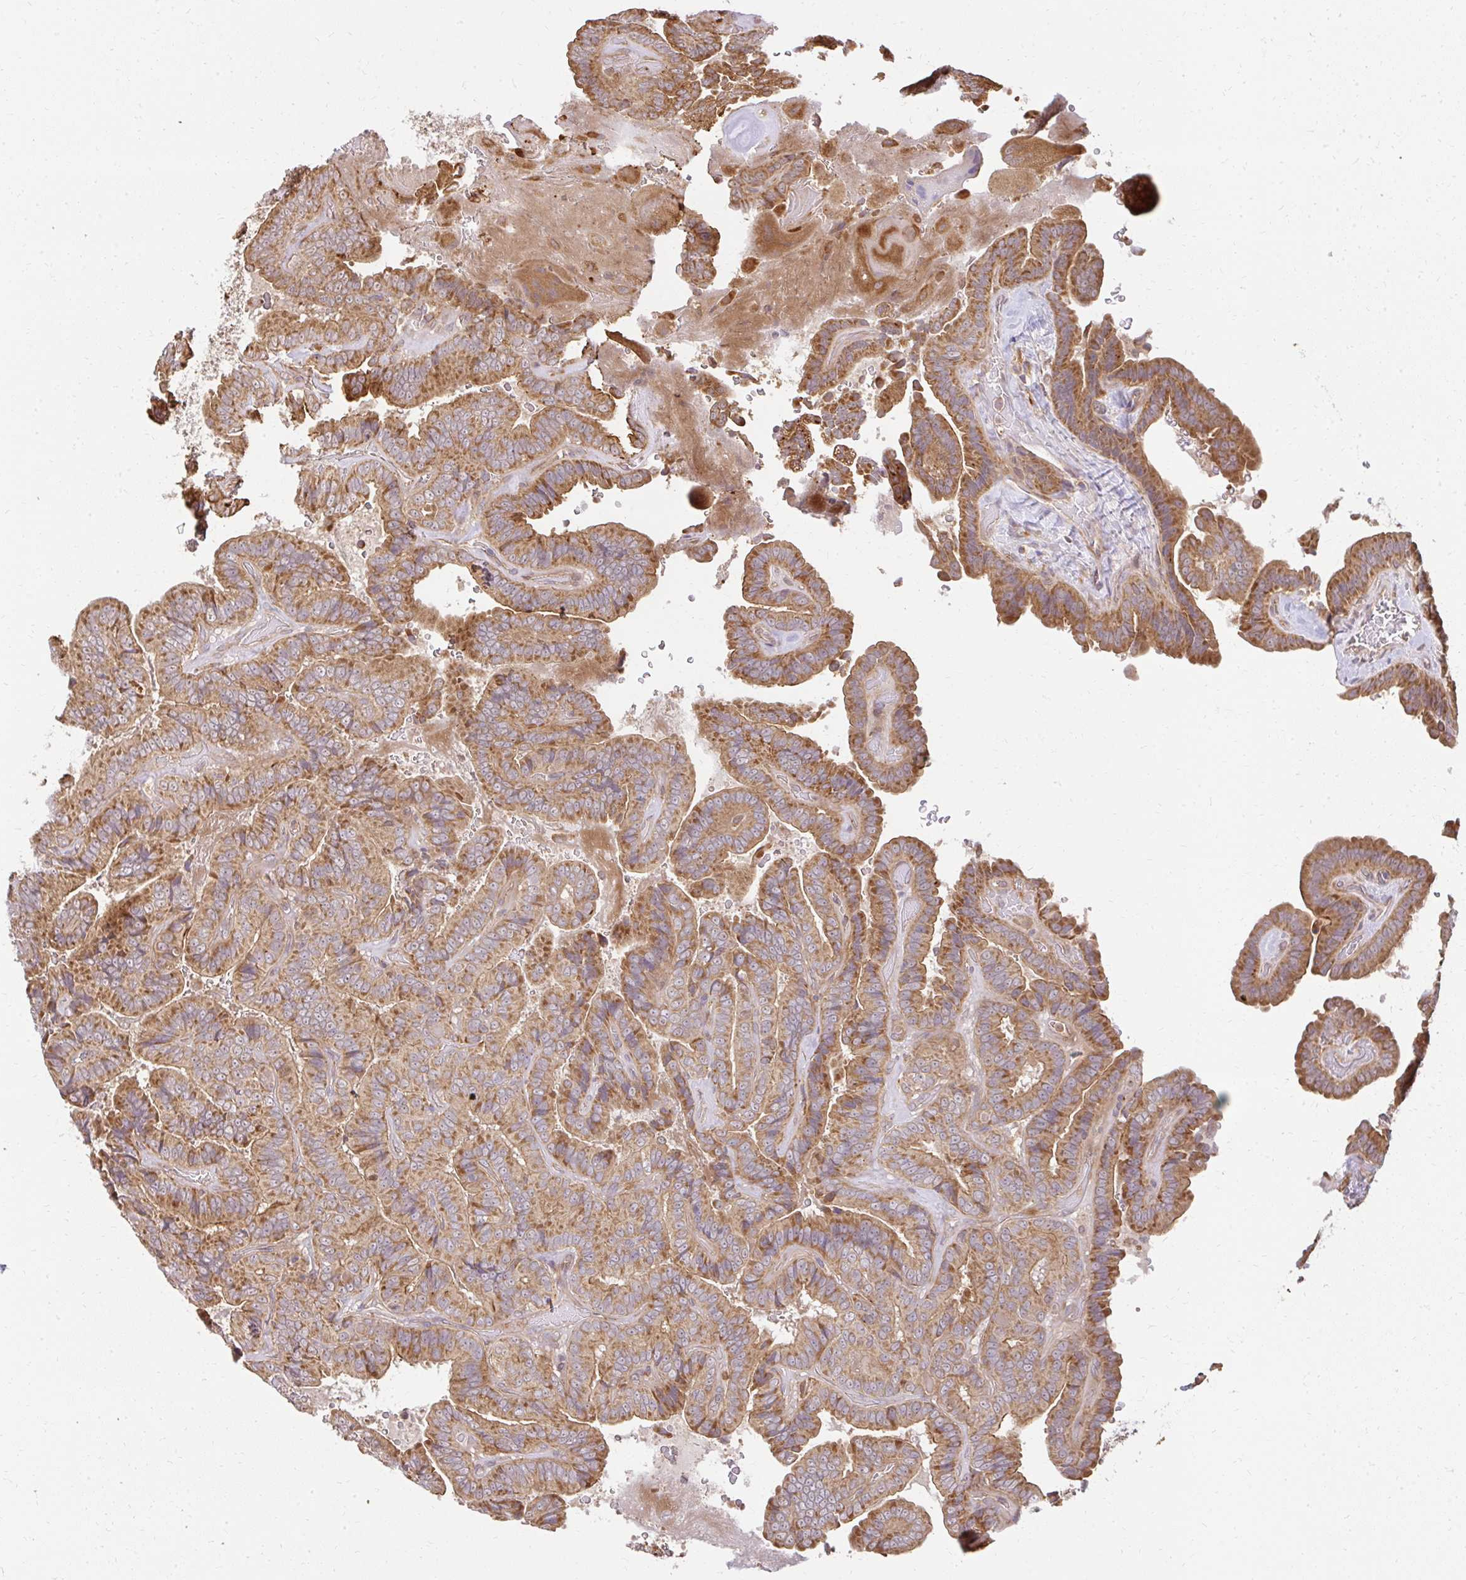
{"staining": {"intensity": "moderate", "quantity": ">75%", "location": "cytoplasmic/membranous"}, "tissue": "thyroid cancer", "cell_type": "Tumor cells", "image_type": "cancer", "snomed": [{"axis": "morphology", "description": "Papillary adenocarcinoma, NOS"}, {"axis": "topography", "description": "Thyroid gland"}], "caption": "Immunohistochemical staining of thyroid cancer shows moderate cytoplasmic/membranous protein staining in about >75% of tumor cells.", "gene": "GNS", "patient": {"sex": "male", "age": 61}}